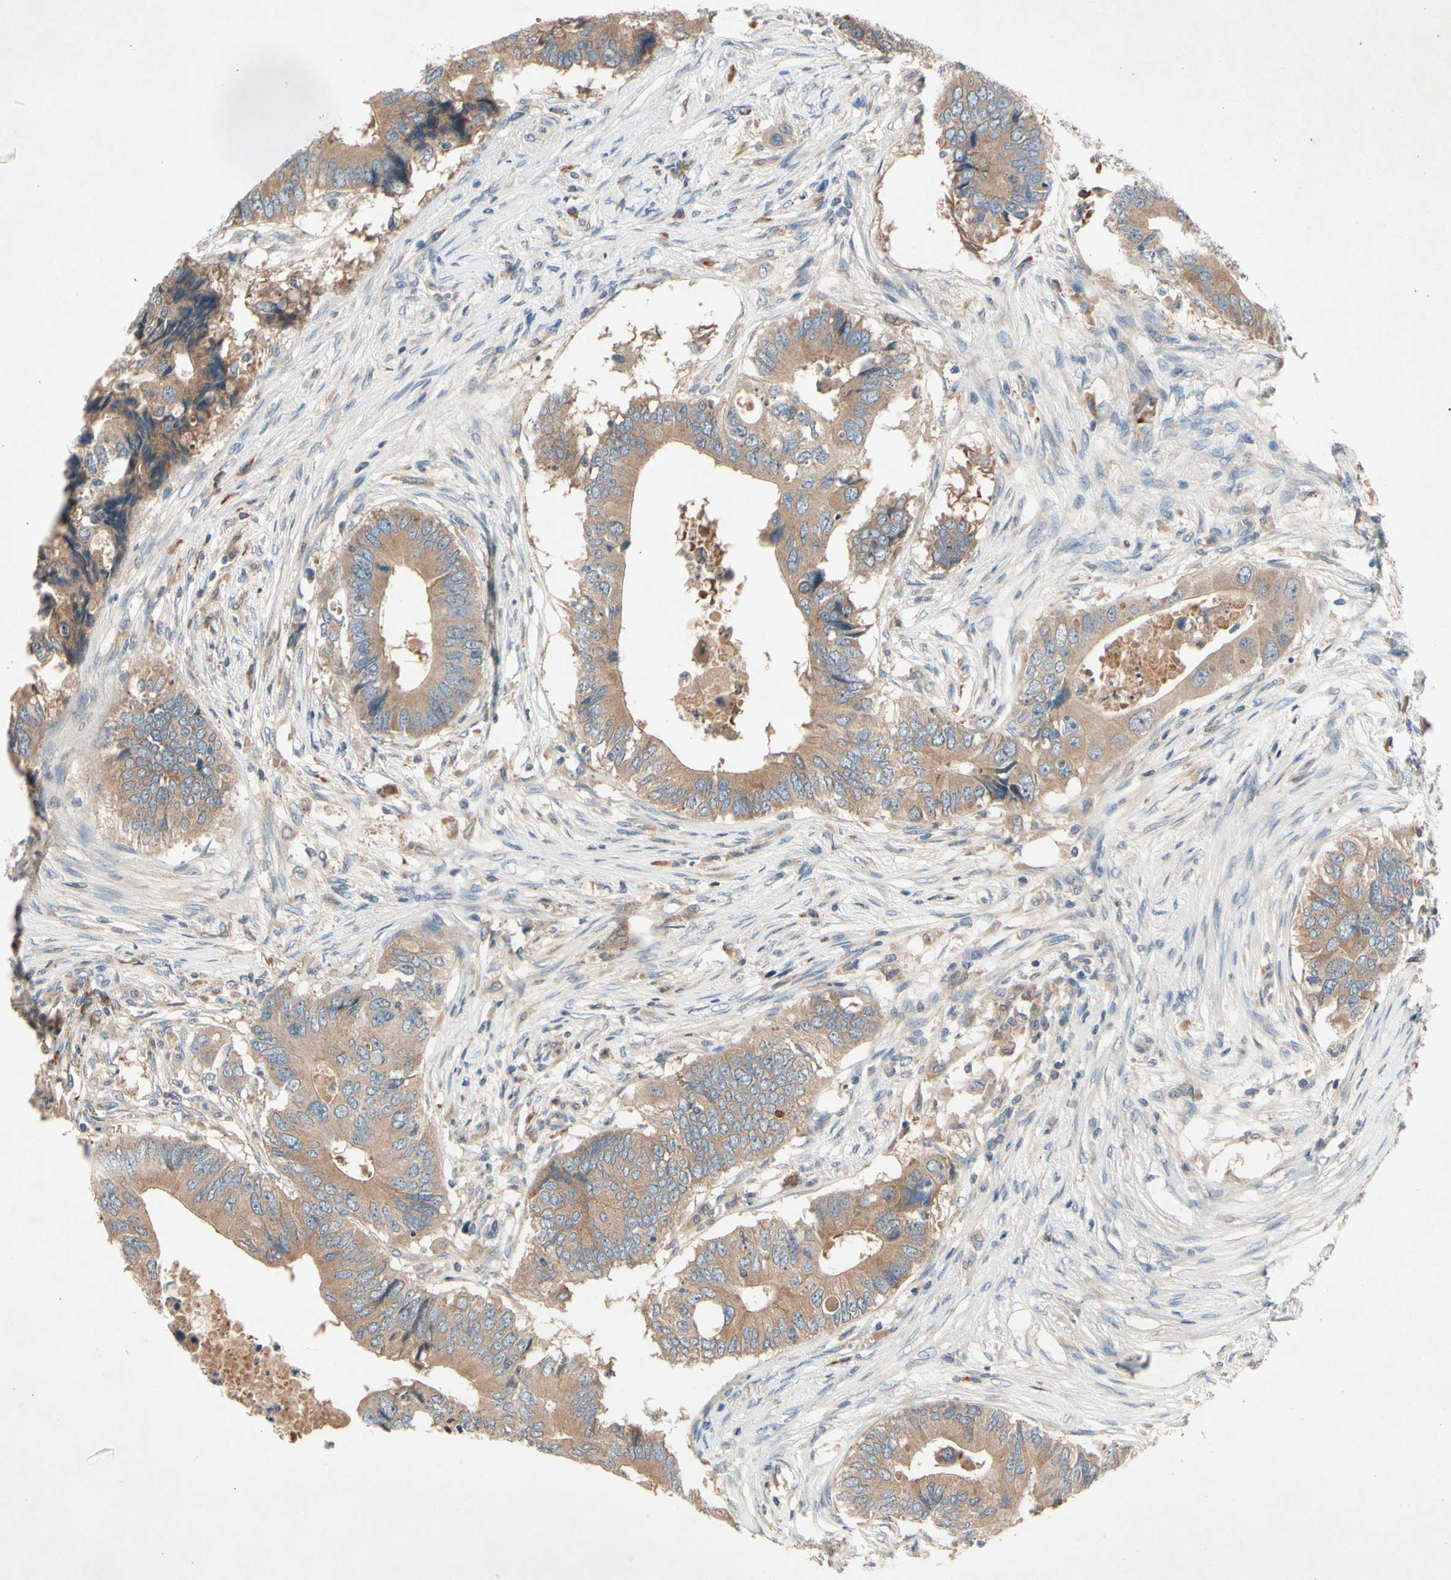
{"staining": {"intensity": "weak", "quantity": ">75%", "location": "cytoplasmic/membranous"}, "tissue": "colorectal cancer", "cell_type": "Tumor cells", "image_type": "cancer", "snomed": [{"axis": "morphology", "description": "Adenocarcinoma, NOS"}, {"axis": "topography", "description": "Colon"}], "caption": "Adenocarcinoma (colorectal) was stained to show a protein in brown. There is low levels of weak cytoplasmic/membranous expression in approximately >75% of tumor cells. The protein of interest is stained brown, and the nuclei are stained in blue (DAB IHC with brightfield microscopy, high magnification).", "gene": "PRDX4", "patient": {"sex": "male", "age": 71}}